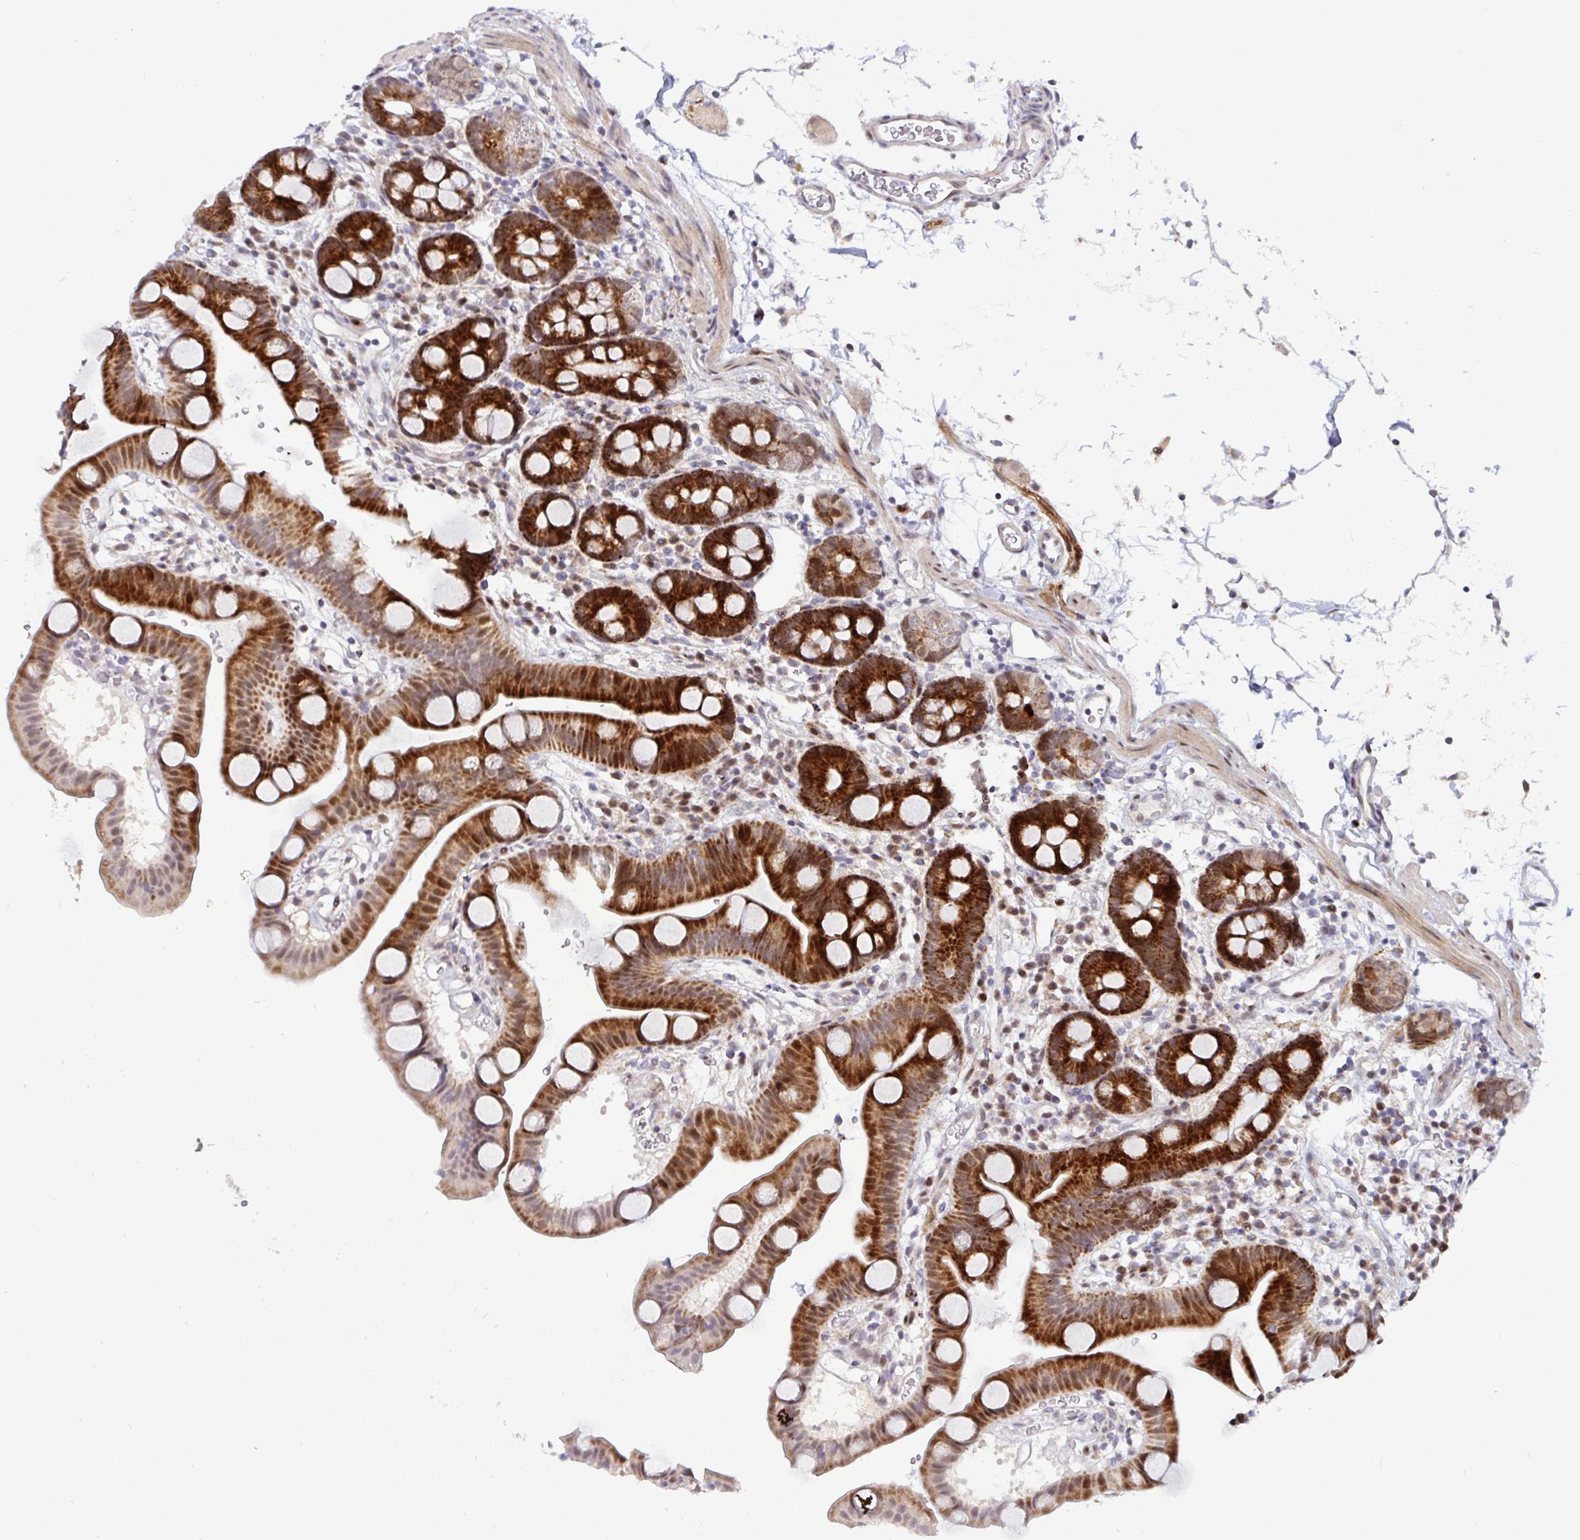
{"staining": {"intensity": "strong", "quantity": ">75%", "location": "cytoplasmic/membranous"}, "tissue": "duodenum", "cell_type": "Glandular cells", "image_type": "normal", "snomed": [{"axis": "morphology", "description": "Normal tissue, NOS"}, {"axis": "topography", "description": "Duodenum"}], "caption": "IHC of benign duodenum exhibits high levels of strong cytoplasmic/membranous positivity in about >75% of glandular cells.", "gene": "DZIP1", "patient": {"sex": "male", "age": 59}}